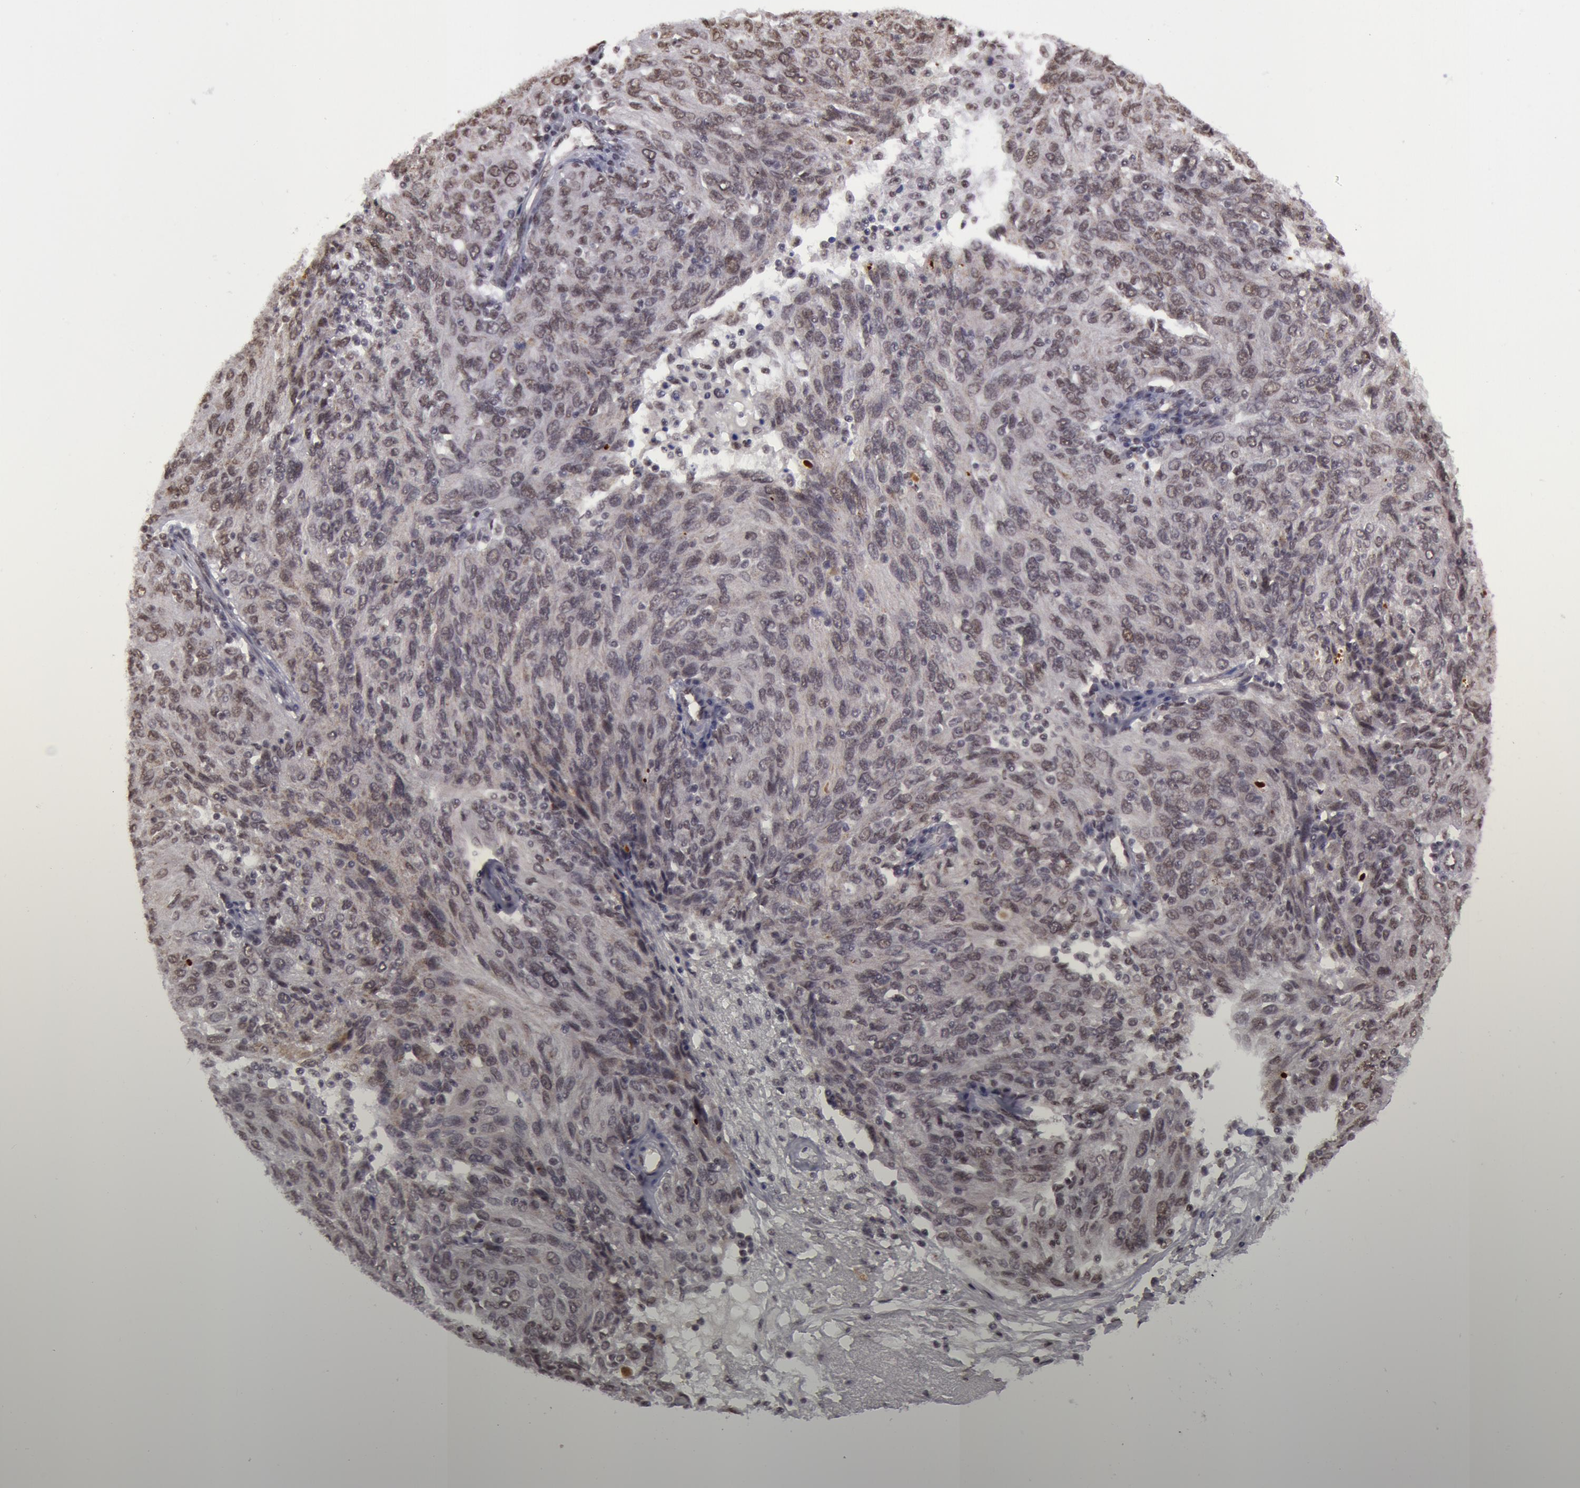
{"staining": {"intensity": "negative", "quantity": "none", "location": "none"}, "tissue": "ovarian cancer", "cell_type": "Tumor cells", "image_type": "cancer", "snomed": [{"axis": "morphology", "description": "Carcinoma, endometroid"}, {"axis": "topography", "description": "Ovary"}], "caption": "Human ovarian endometroid carcinoma stained for a protein using immunohistochemistry shows no expression in tumor cells.", "gene": "VRTN", "patient": {"sex": "female", "age": 50}}